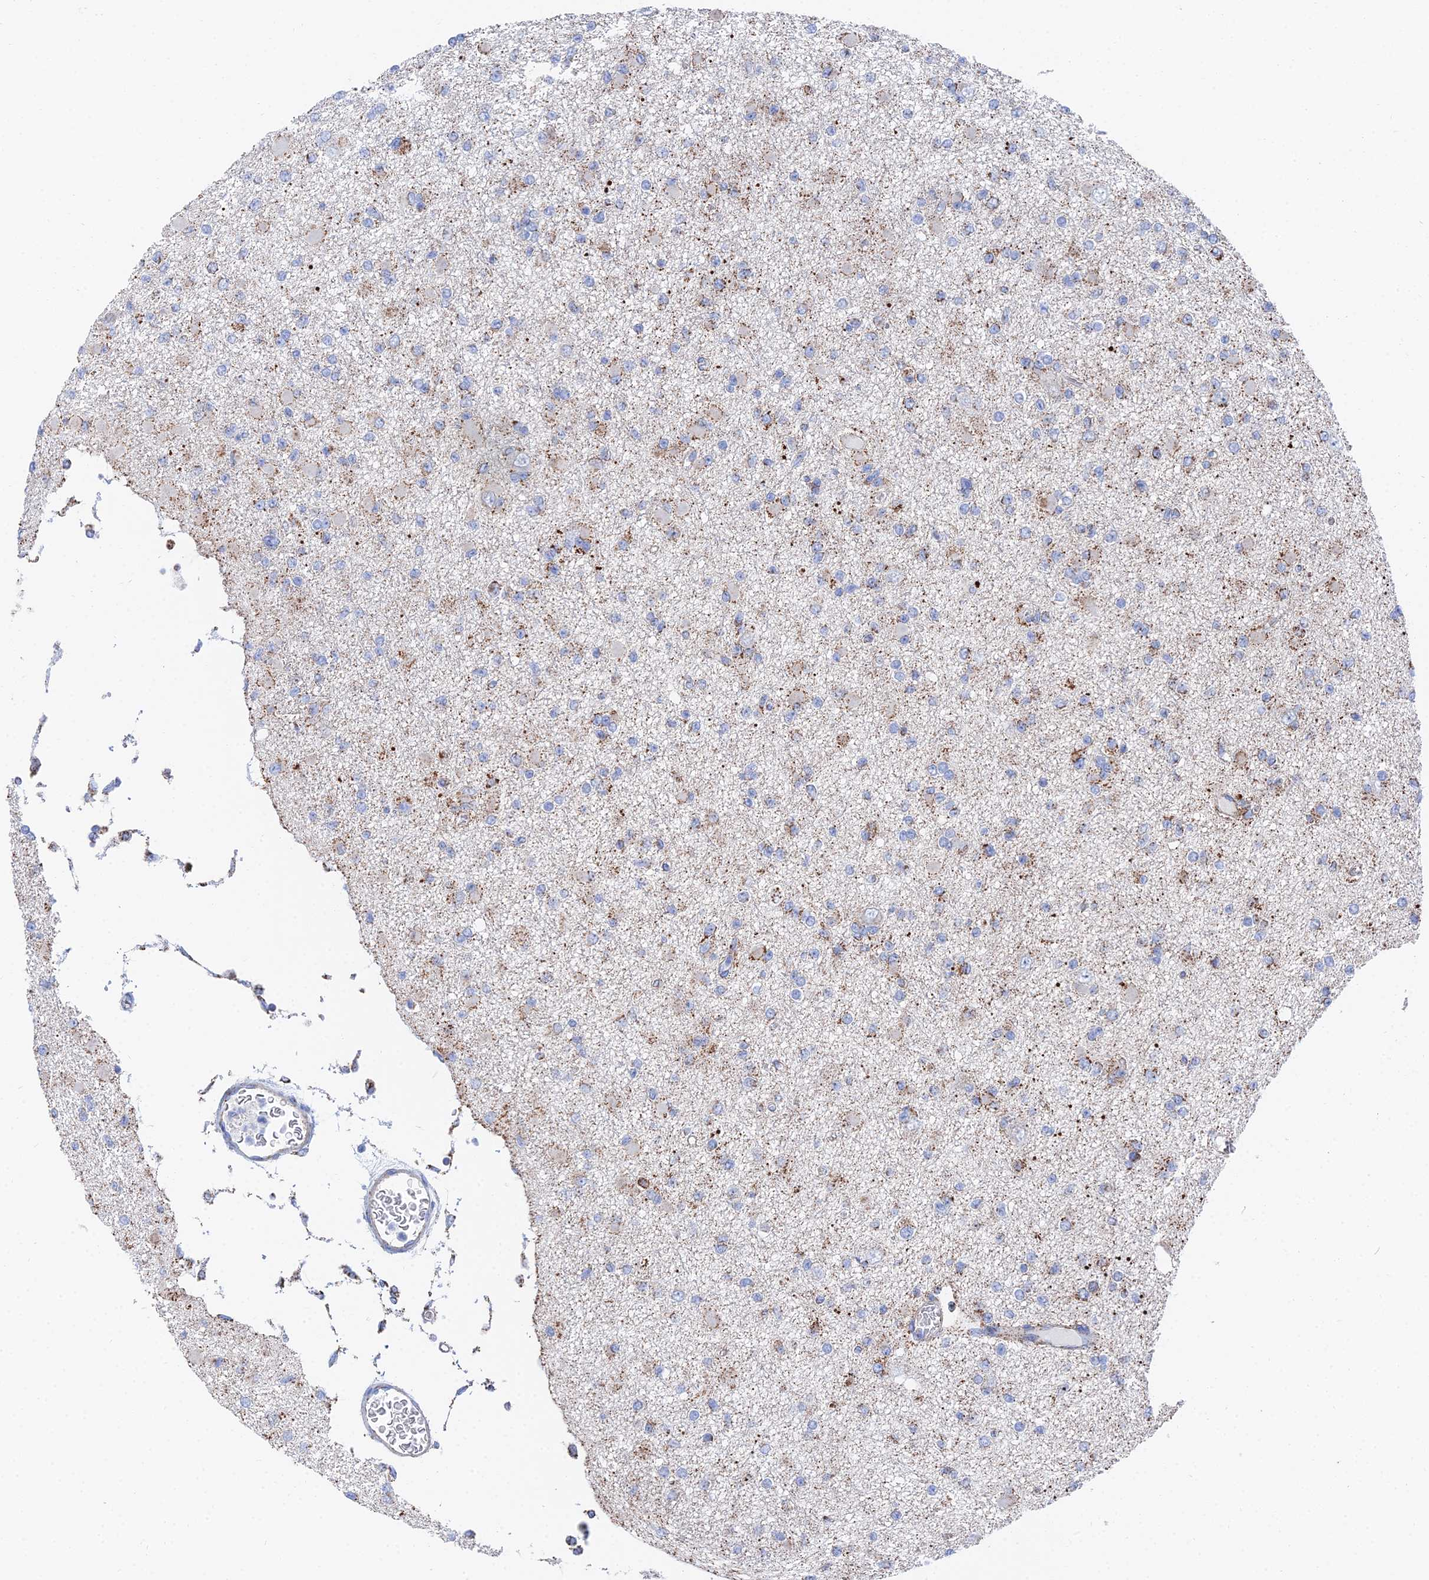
{"staining": {"intensity": "moderate", "quantity": "<25%", "location": "cytoplasmic/membranous"}, "tissue": "glioma", "cell_type": "Tumor cells", "image_type": "cancer", "snomed": [{"axis": "morphology", "description": "Glioma, malignant, Low grade"}, {"axis": "topography", "description": "Brain"}], "caption": "The histopathology image shows staining of glioma, revealing moderate cytoplasmic/membranous protein staining (brown color) within tumor cells.", "gene": "IFT80", "patient": {"sex": "female", "age": 22}}